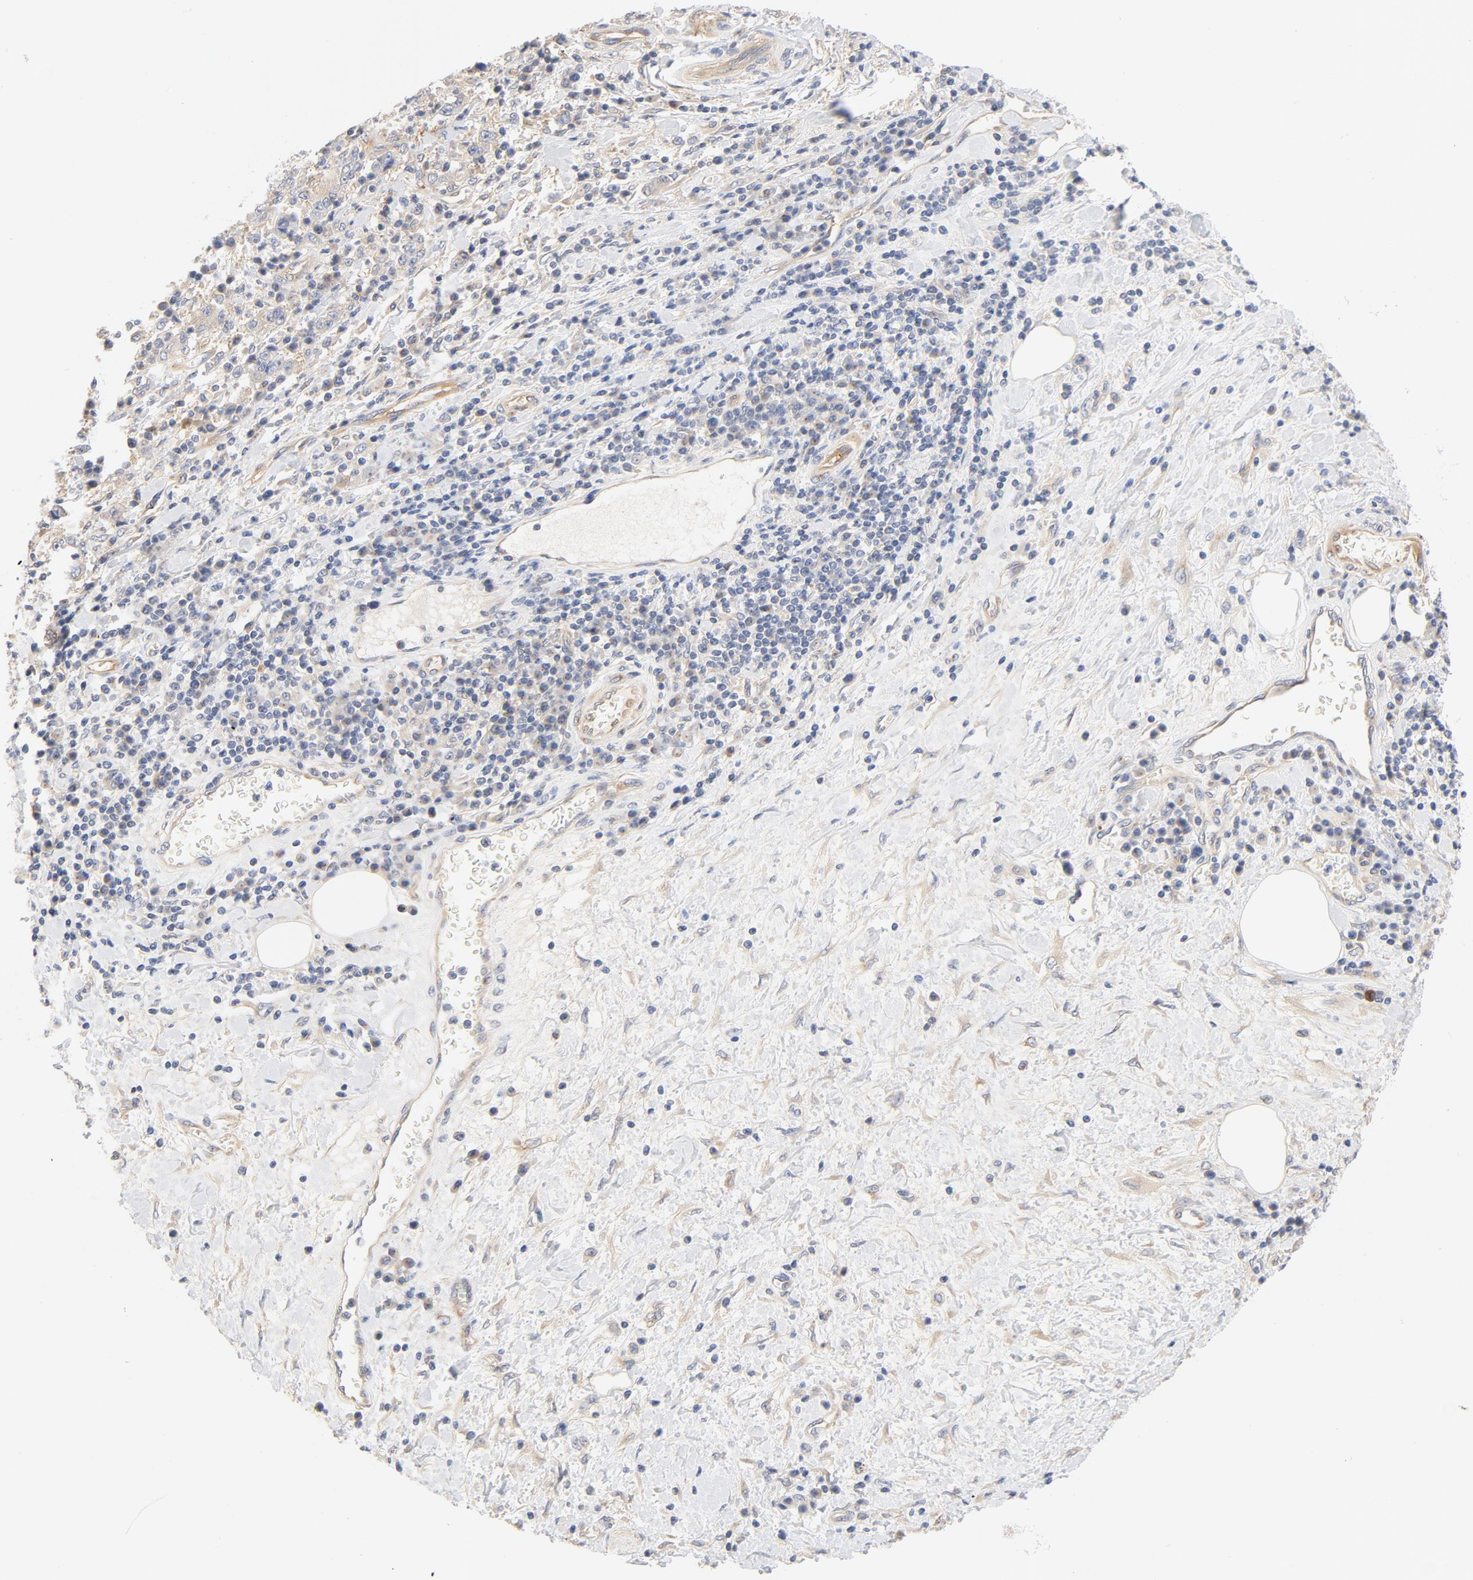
{"staining": {"intensity": "moderate", "quantity": ">75%", "location": "cytoplasmic/membranous"}, "tissue": "stomach cancer", "cell_type": "Tumor cells", "image_type": "cancer", "snomed": [{"axis": "morphology", "description": "Normal tissue, NOS"}, {"axis": "morphology", "description": "Adenocarcinoma, NOS"}, {"axis": "topography", "description": "Stomach, upper"}, {"axis": "topography", "description": "Stomach"}], "caption": "Immunohistochemistry image of neoplastic tissue: stomach cancer (adenocarcinoma) stained using immunohistochemistry shows medium levels of moderate protein expression localized specifically in the cytoplasmic/membranous of tumor cells, appearing as a cytoplasmic/membranous brown color.", "gene": "DYNC1H1", "patient": {"sex": "male", "age": 59}}